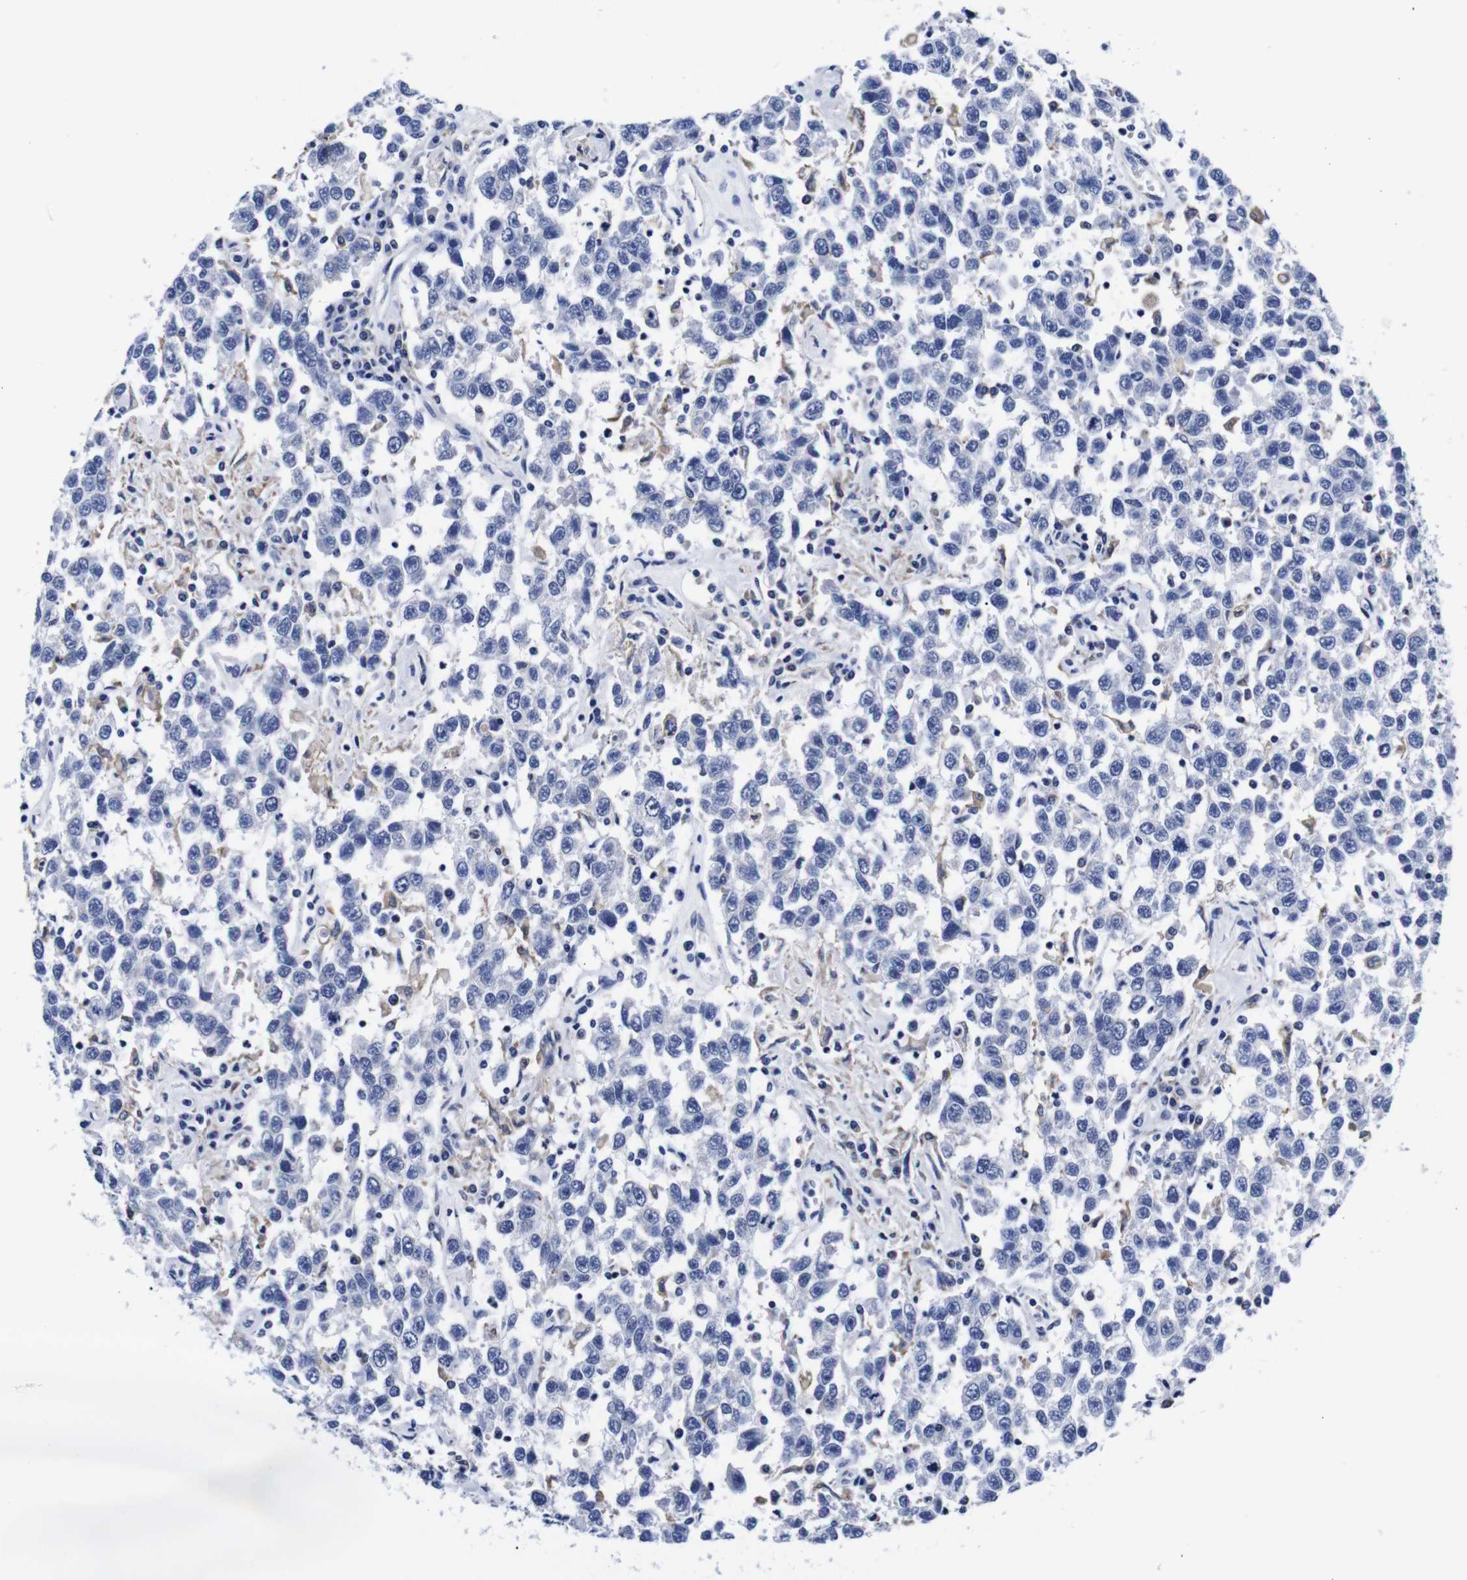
{"staining": {"intensity": "negative", "quantity": "none", "location": "none"}, "tissue": "testis cancer", "cell_type": "Tumor cells", "image_type": "cancer", "snomed": [{"axis": "morphology", "description": "Seminoma, NOS"}, {"axis": "topography", "description": "Testis"}], "caption": "Tumor cells show no significant staining in seminoma (testis).", "gene": "CLEC4G", "patient": {"sex": "male", "age": 41}}